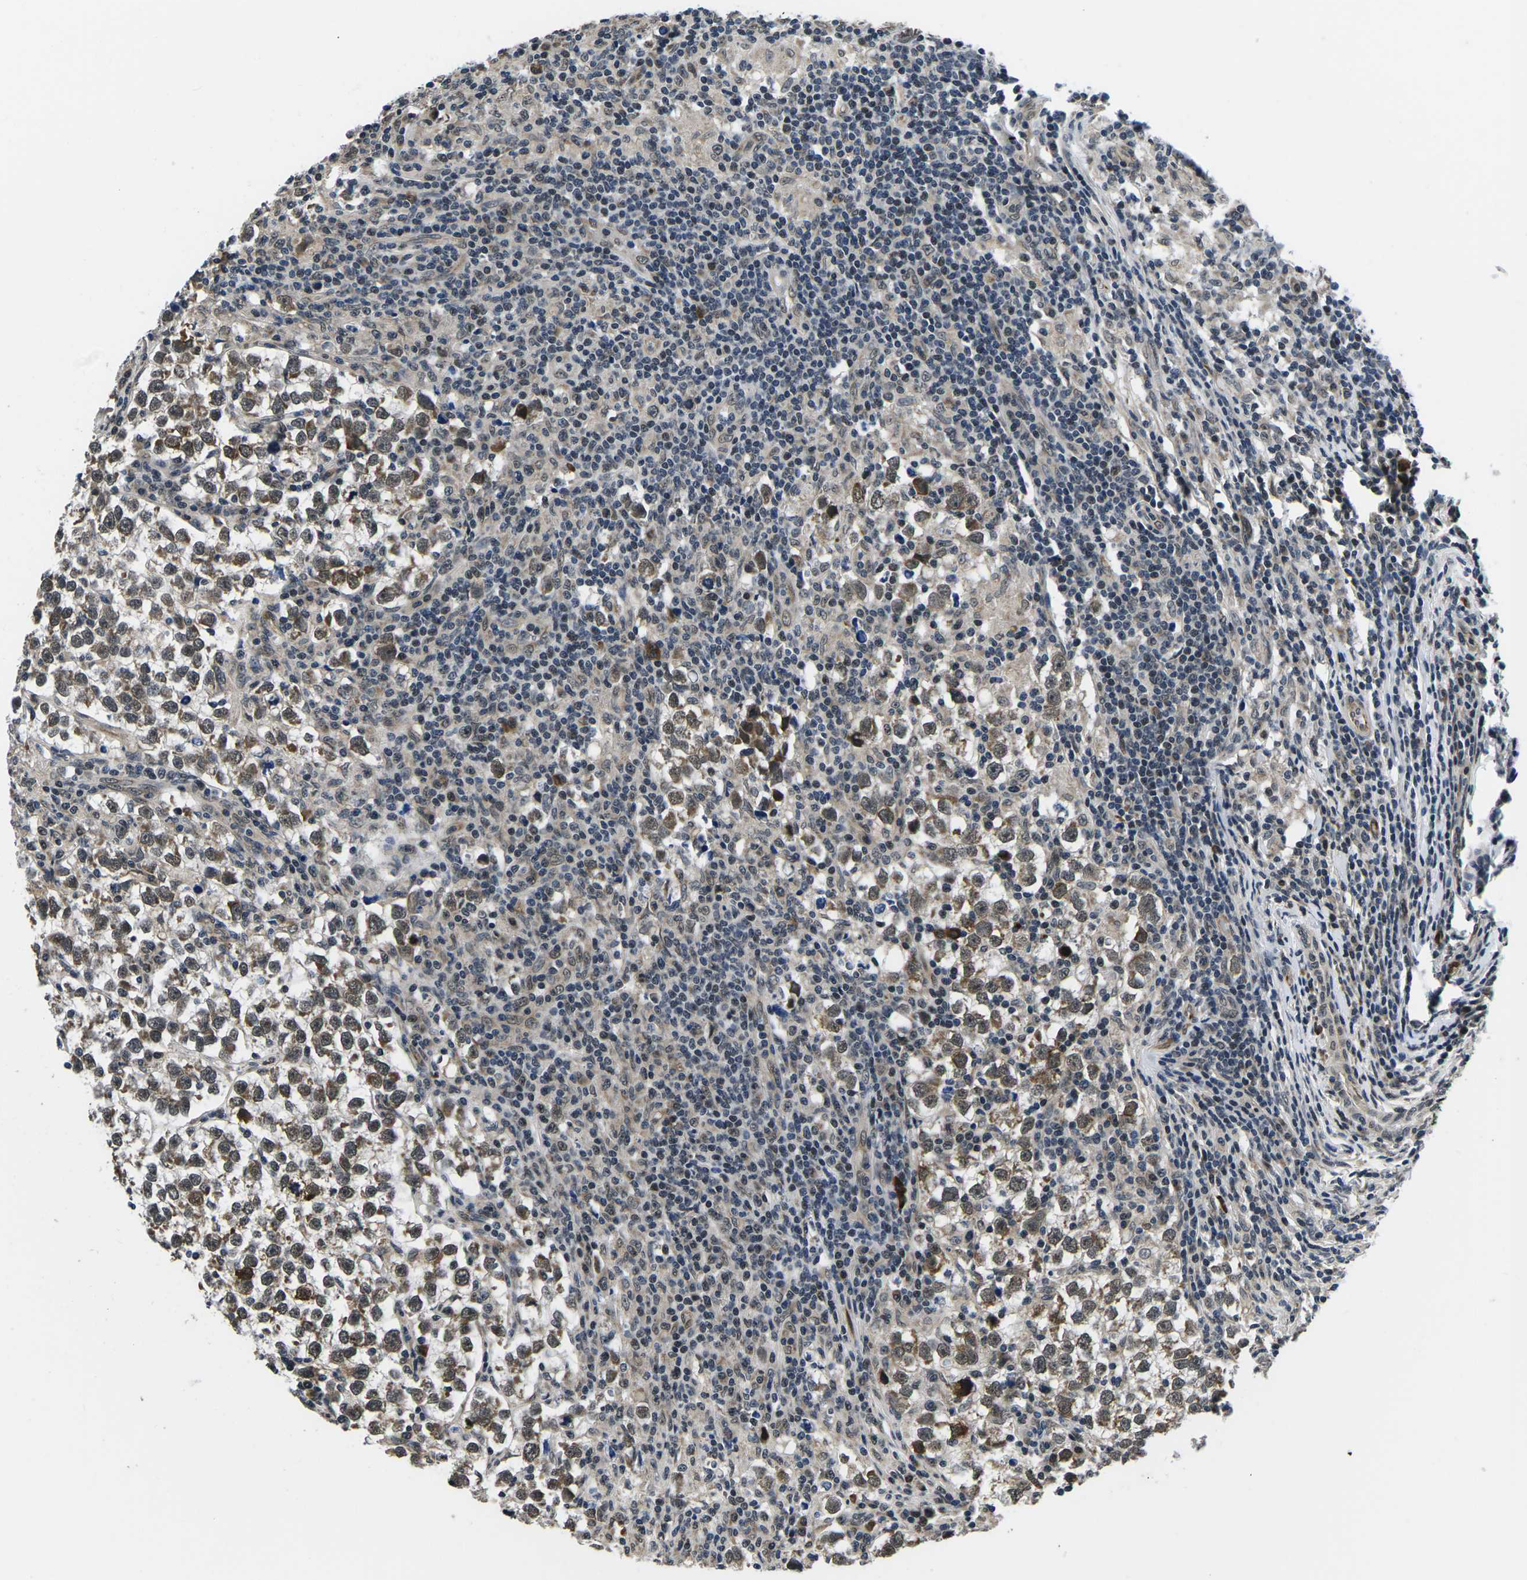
{"staining": {"intensity": "moderate", "quantity": ">75%", "location": "nuclear"}, "tissue": "testis cancer", "cell_type": "Tumor cells", "image_type": "cancer", "snomed": [{"axis": "morphology", "description": "Normal tissue, NOS"}, {"axis": "morphology", "description": "Seminoma, NOS"}, {"axis": "topography", "description": "Testis"}], "caption": "IHC micrograph of neoplastic tissue: testis cancer stained using immunohistochemistry displays medium levels of moderate protein expression localized specifically in the nuclear of tumor cells, appearing as a nuclear brown color.", "gene": "CCNE1", "patient": {"sex": "male", "age": 43}}